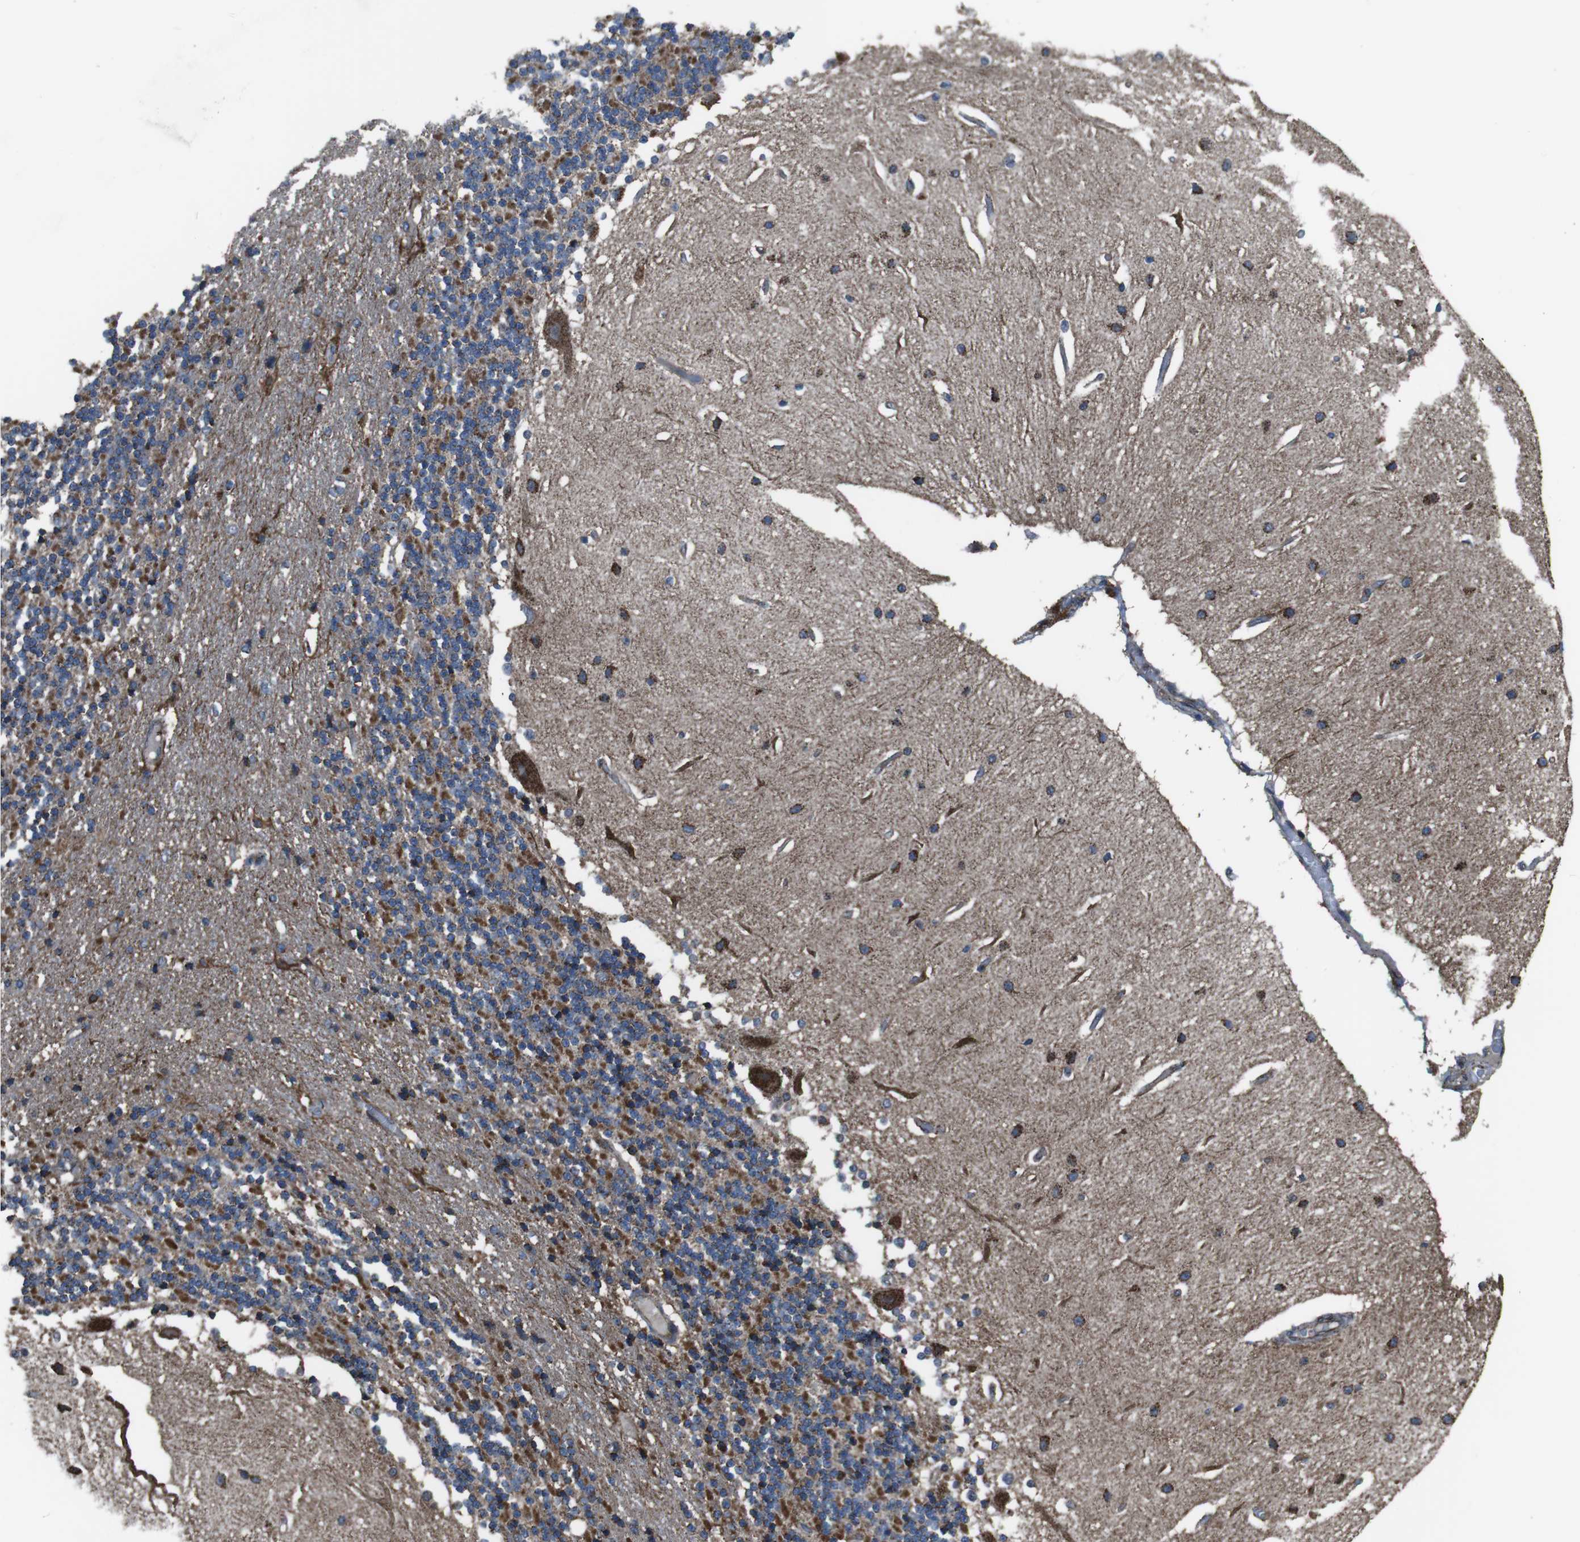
{"staining": {"intensity": "moderate", "quantity": "25%-75%", "location": "cytoplasmic/membranous"}, "tissue": "cerebellum", "cell_type": "Cells in granular layer", "image_type": "normal", "snomed": [{"axis": "morphology", "description": "Normal tissue, NOS"}, {"axis": "topography", "description": "Cerebellum"}], "caption": "Immunohistochemical staining of unremarkable cerebellum shows medium levels of moderate cytoplasmic/membranous expression in about 25%-75% of cells in granular layer. Ihc stains the protein in brown and the nuclei are stained blue.", "gene": "GIMAP8", "patient": {"sex": "female", "age": 54}}